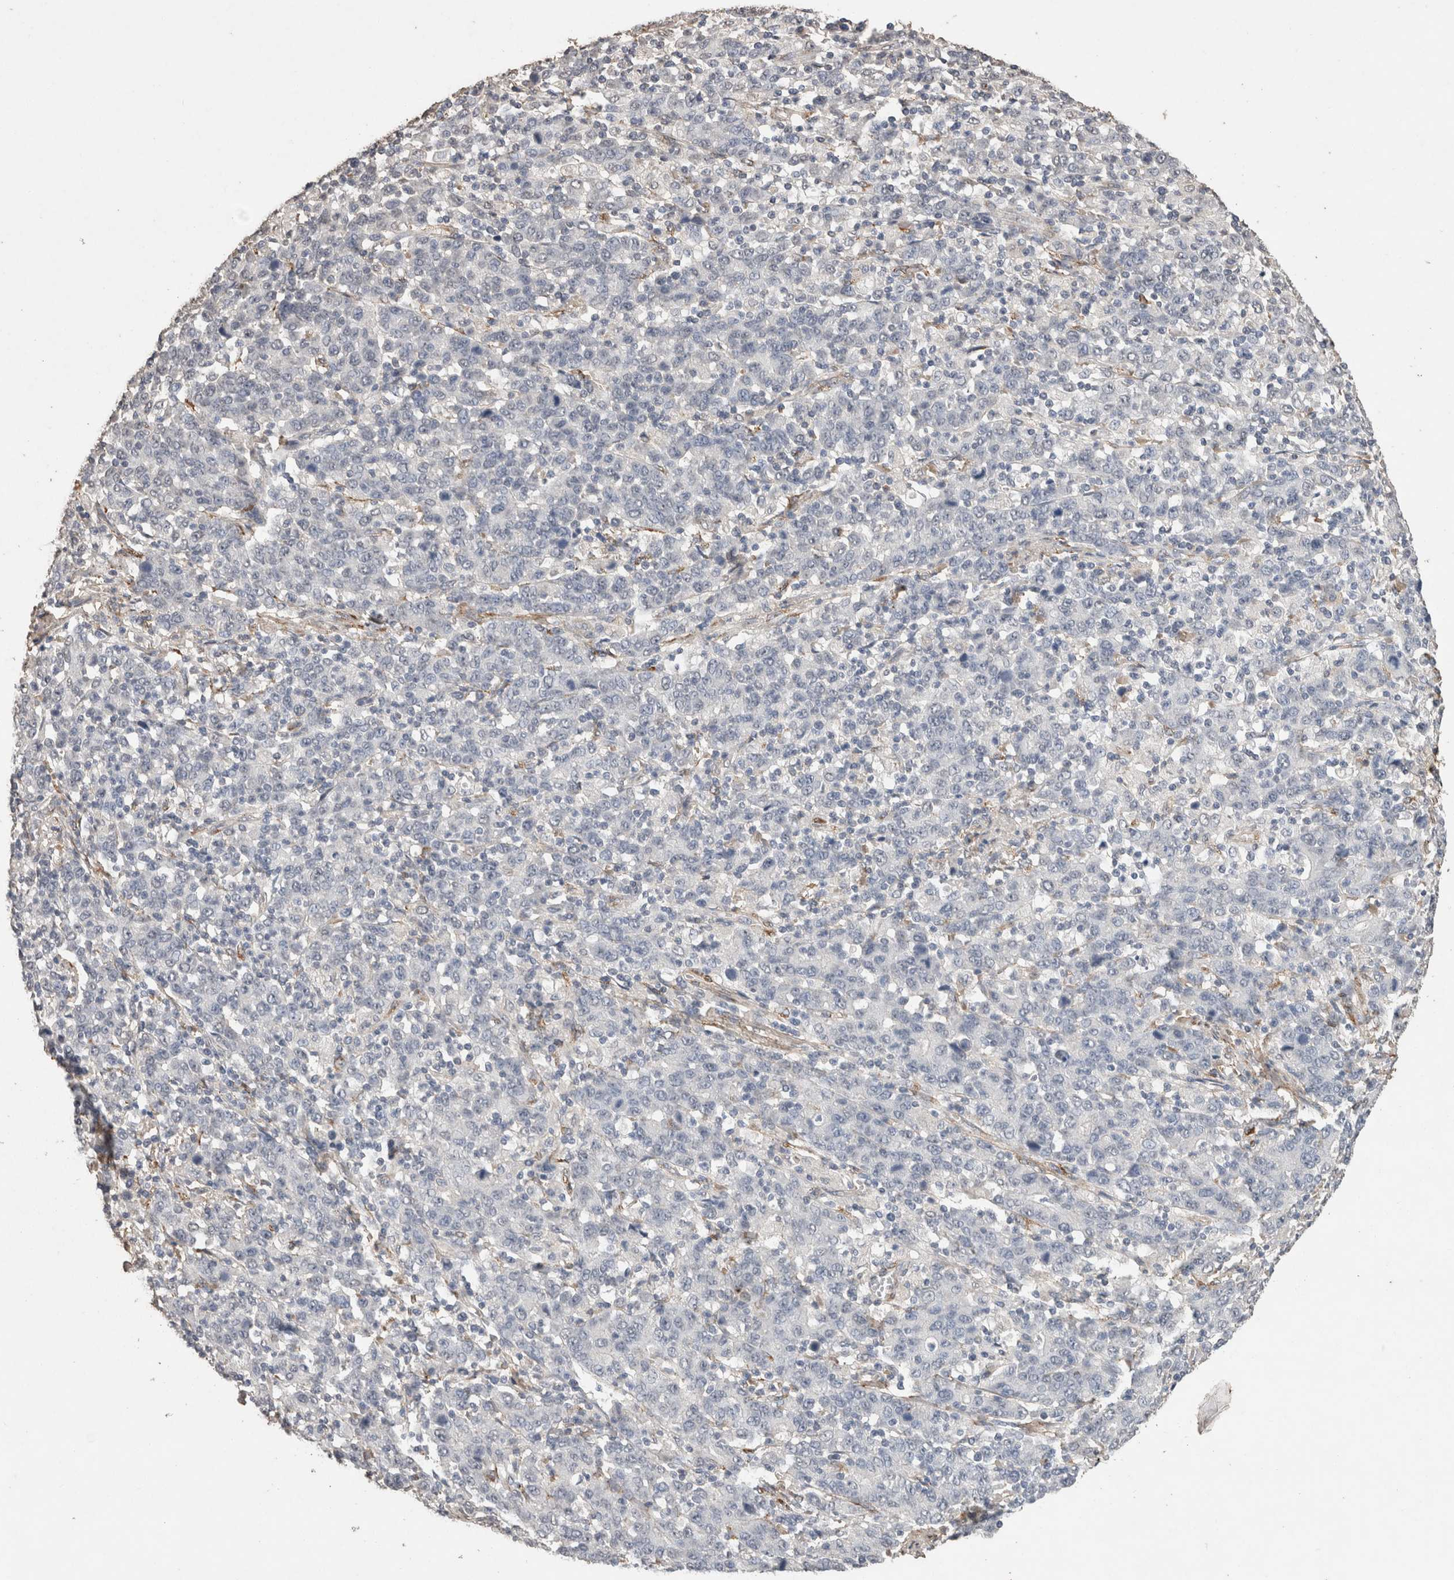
{"staining": {"intensity": "negative", "quantity": "none", "location": "none"}, "tissue": "stomach cancer", "cell_type": "Tumor cells", "image_type": "cancer", "snomed": [{"axis": "morphology", "description": "Adenocarcinoma, NOS"}, {"axis": "topography", "description": "Stomach, upper"}], "caption": "Tumor cells are negative for brown protein staining in stomach cancer (adenocarcinoma).", "gene": "C1QTNF5", "patient": {"sex": "male", "age": 69}}